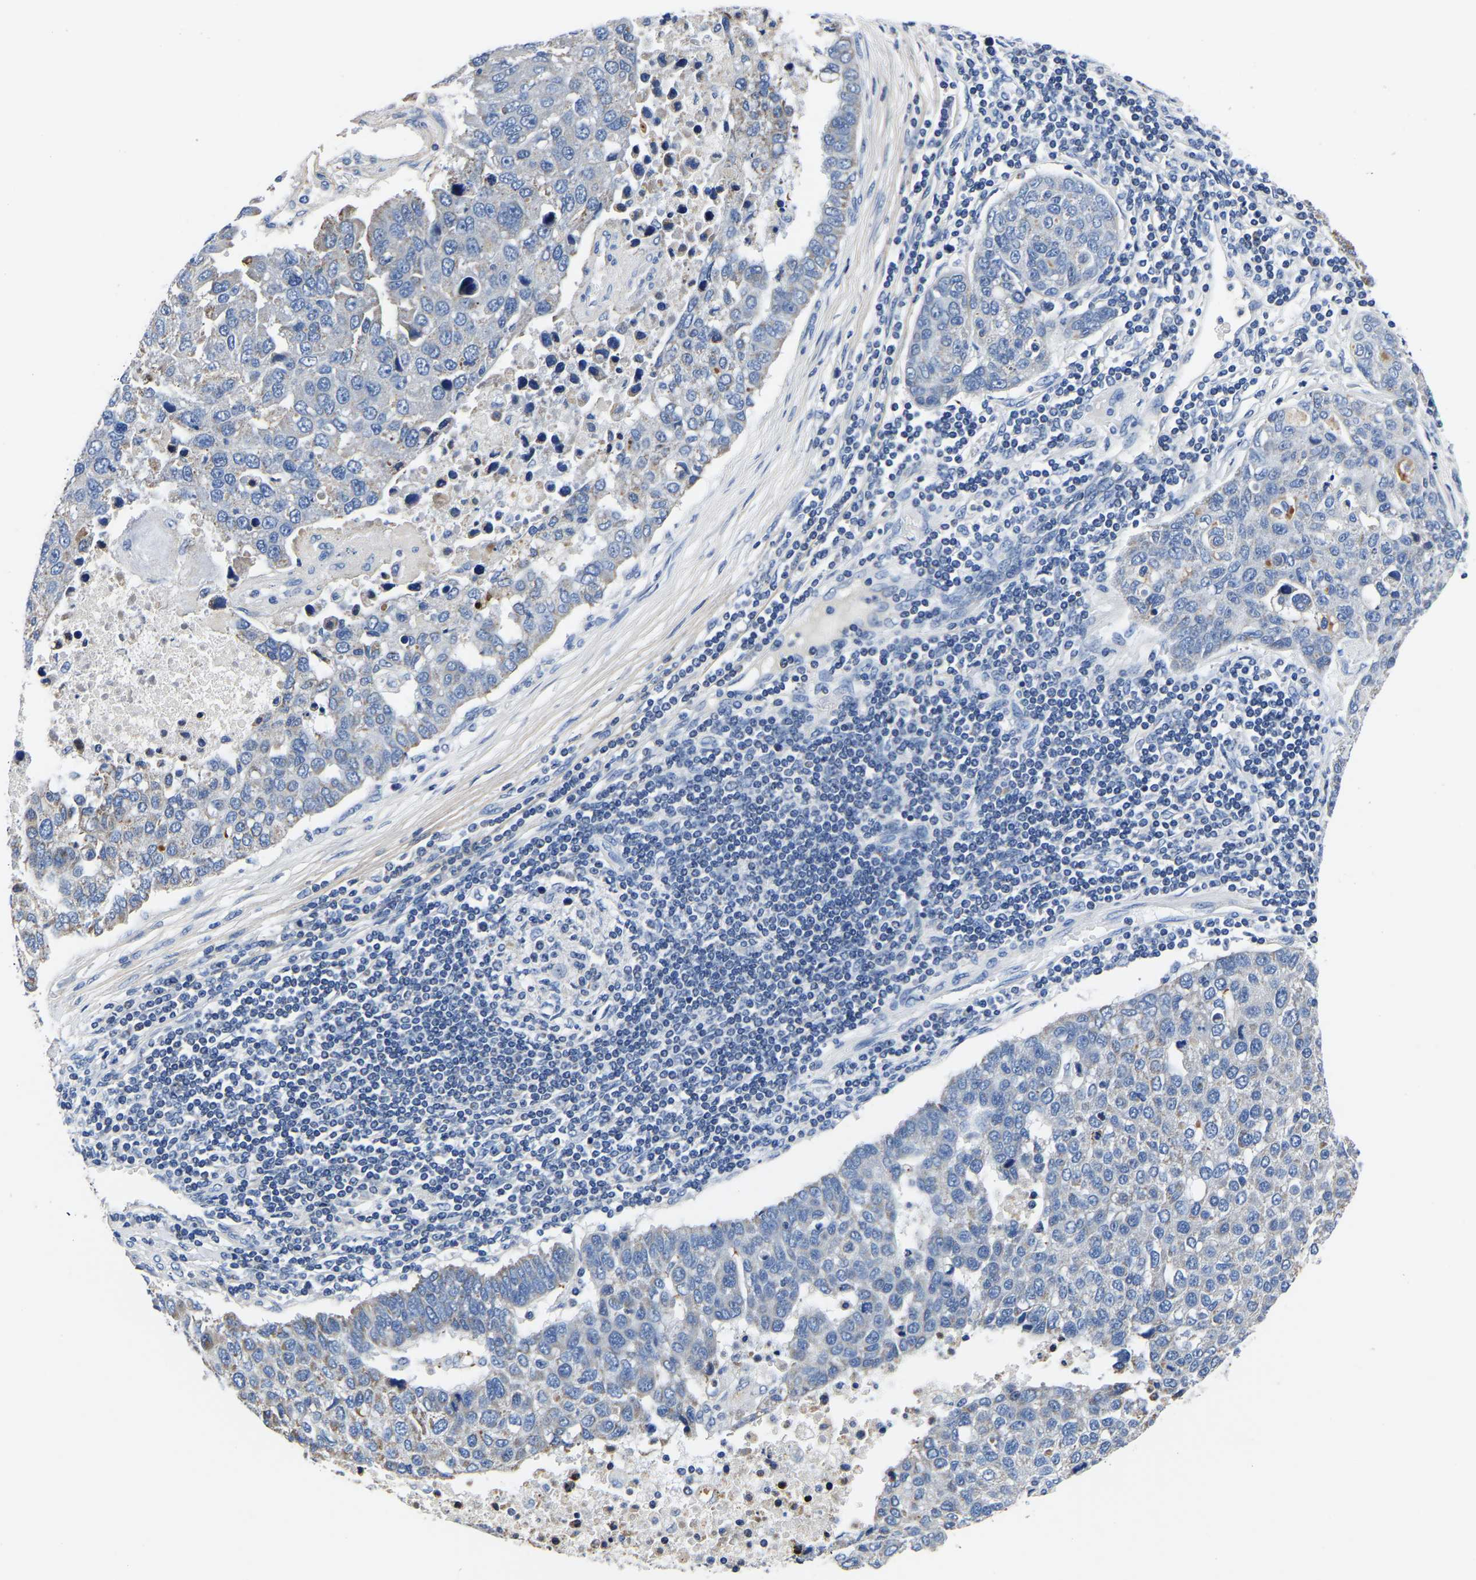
{"staining": {"intensity": "negative", "quantity": "none", "location": "none"}, "tissue": "pancreatic cancer", "cell_type": "Tumor cells", "image_type": "cancer", "snomed": [{"axis": "morphology", "description": "Adenocarcinoma, NOS"}, {"axis": "topography", "description": "Pancreas"}], "caption": "Immunohistochemistry image of human adenocarcinoma (pancreatic) stained for a protein (brown), which exhibits no staining in tumor cells.", "gene": "FGD5", "patient": {"sex": "female", "age": 61}}